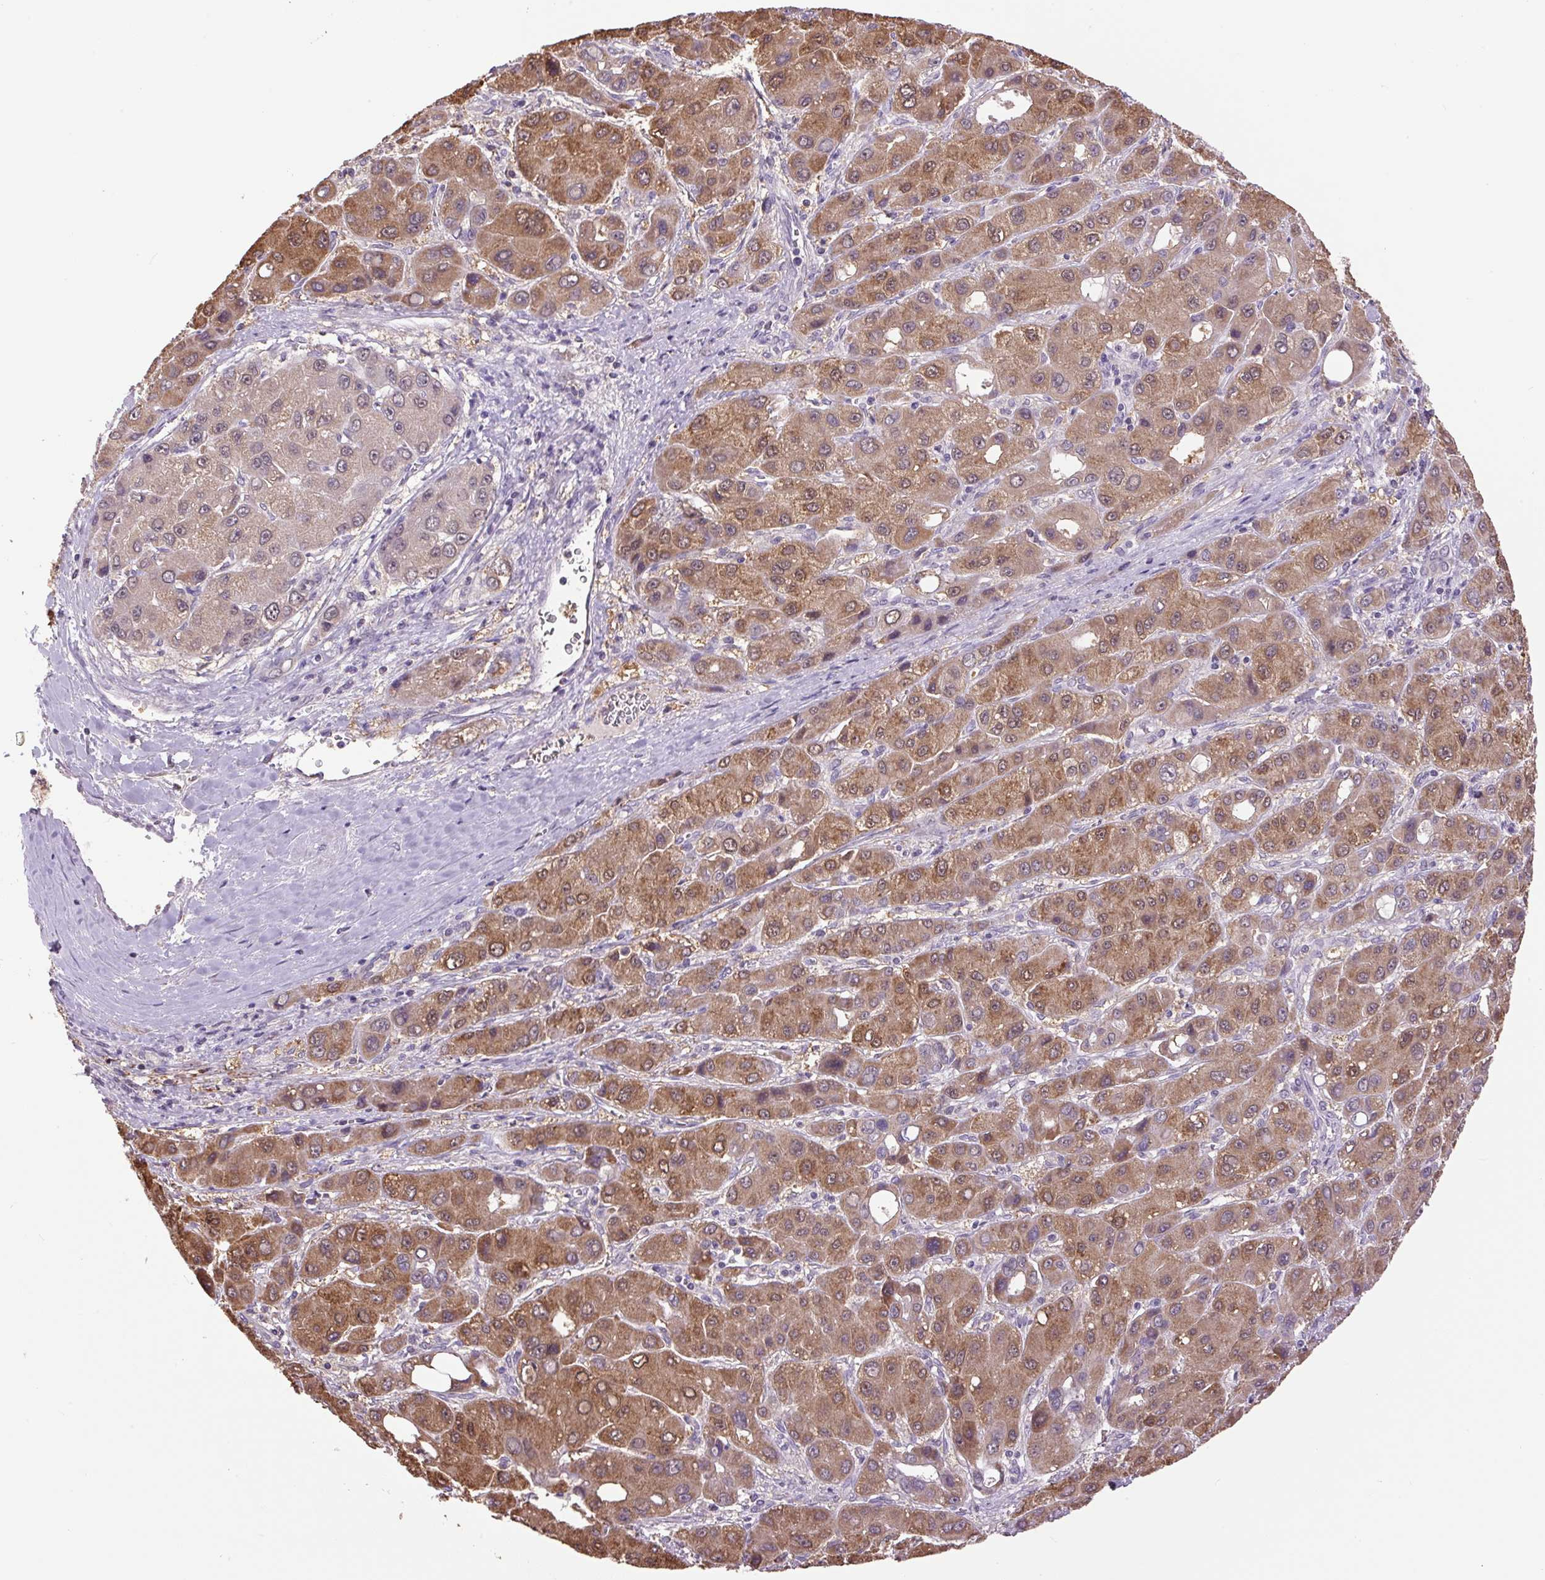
{"staining": {"intensity": "moderate", "quantity": ">75%", "location": "cytoplasmic/membranous,nuclear"}, "tissue": "liver cancer", "cell_type": "Tumor cells", "image_type": "cancer", "snomed": [{"axis": "morphology", "description": "Carcinoma, Hepatocellular, NOS"}, {"axis": "topography", "description": "Liver"}], "caption": "DAB (3,3'-diaminobenzidine) immunohistochemical staining of human liver cancer shows moderate cytoplasmic/membranous and nuclear protein positivity in approximately >75% of tumor cells.", "gene": "SGF29", "patient": {"sex": "male", "age": 55}}